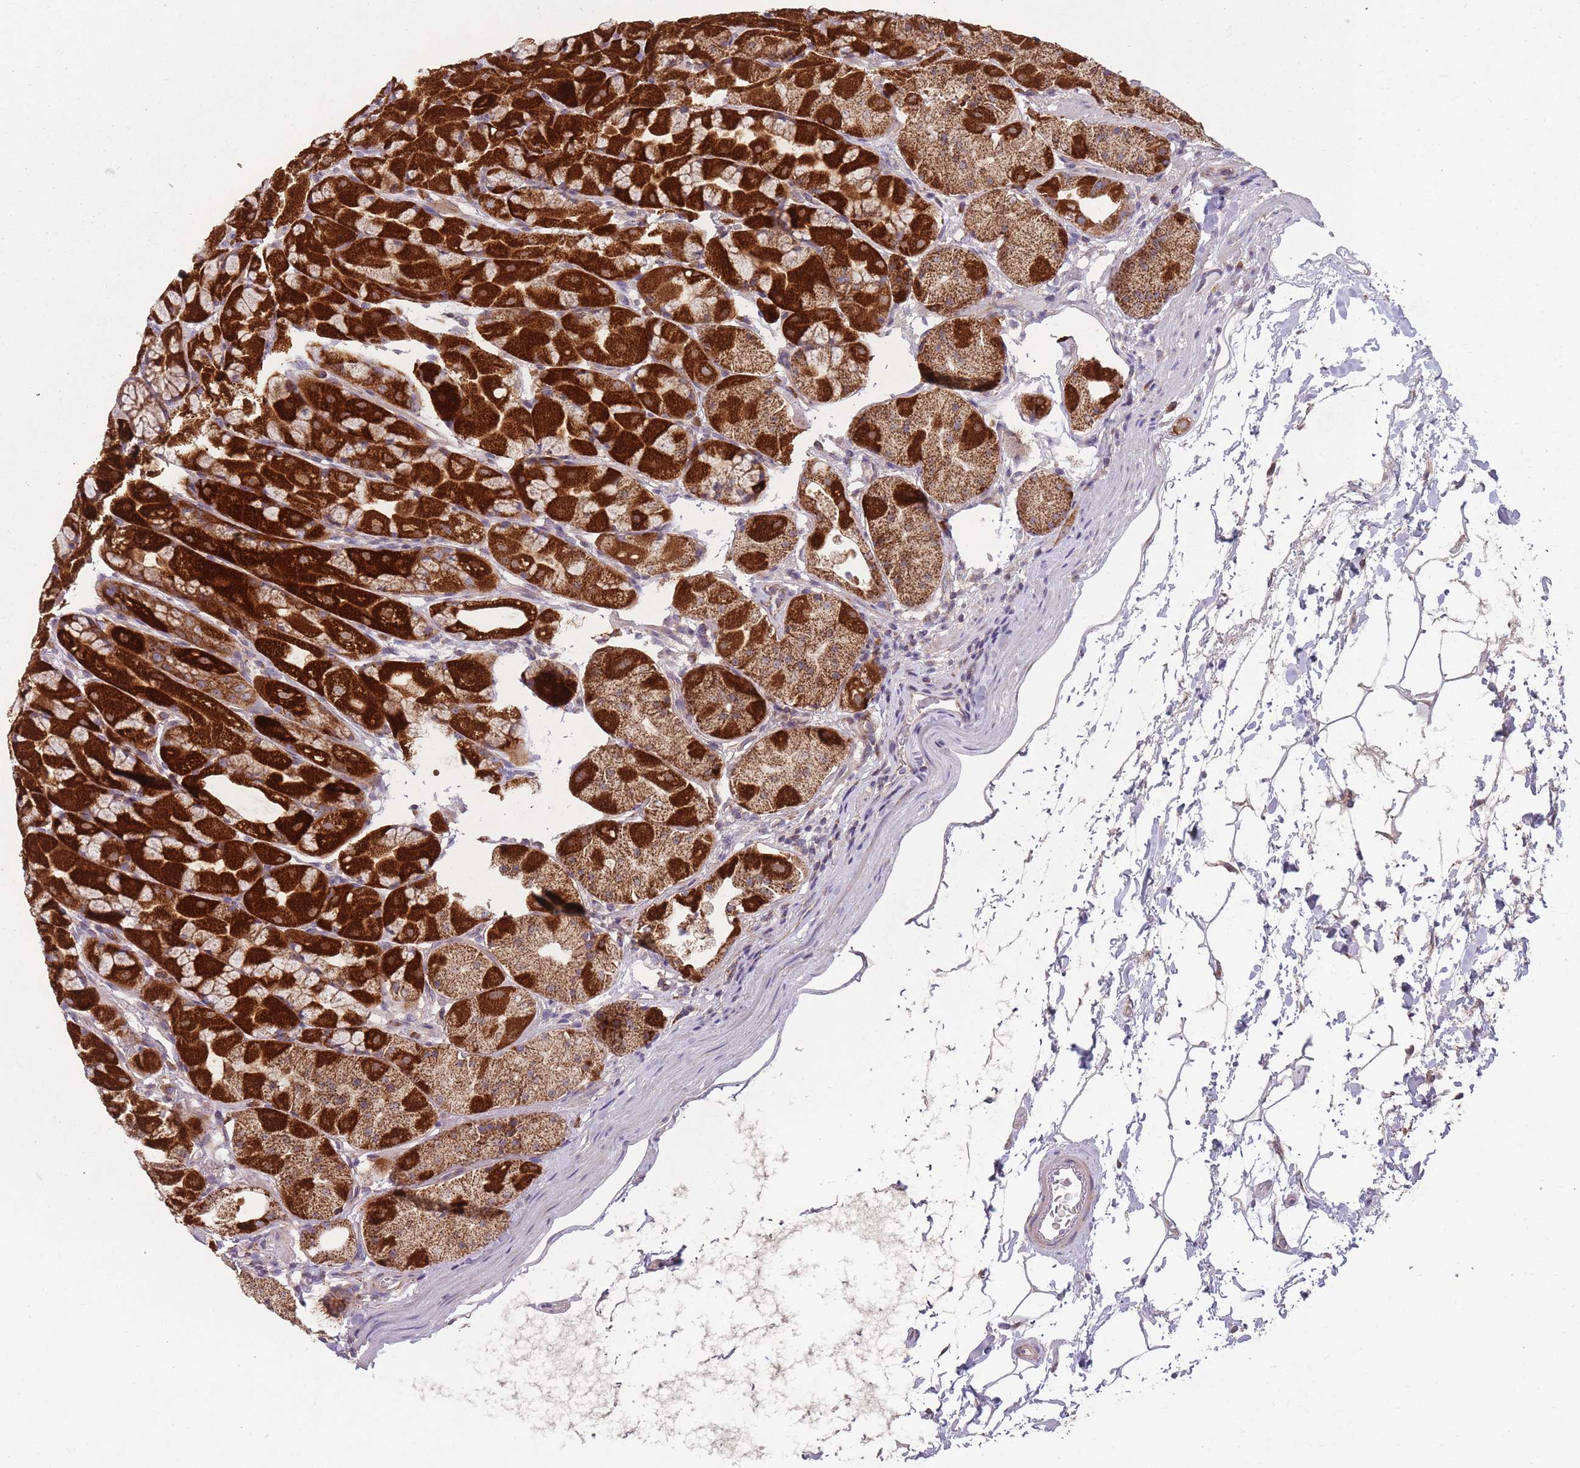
{"staining": {"intensity": "strong", "quantity": ">75%", "location": "cytoplasmic/membranous"}, "tissue": "stomach", "cell_type": "Glandular cells", "image_type": "normal", "snomed": [{"axis": "morphology", "description": "Normal tissue, NOS"}, {"axis": "topography", "description": "Stomach"}], "caption": "Strong cytoplasmic/membranous staining for a protein is appreciated in approximately >75% of glandular cells of unremarkable stomach using IHC.", "gene": "ENSG00000255639", "patient": {"sex": "male", "age": 57}}